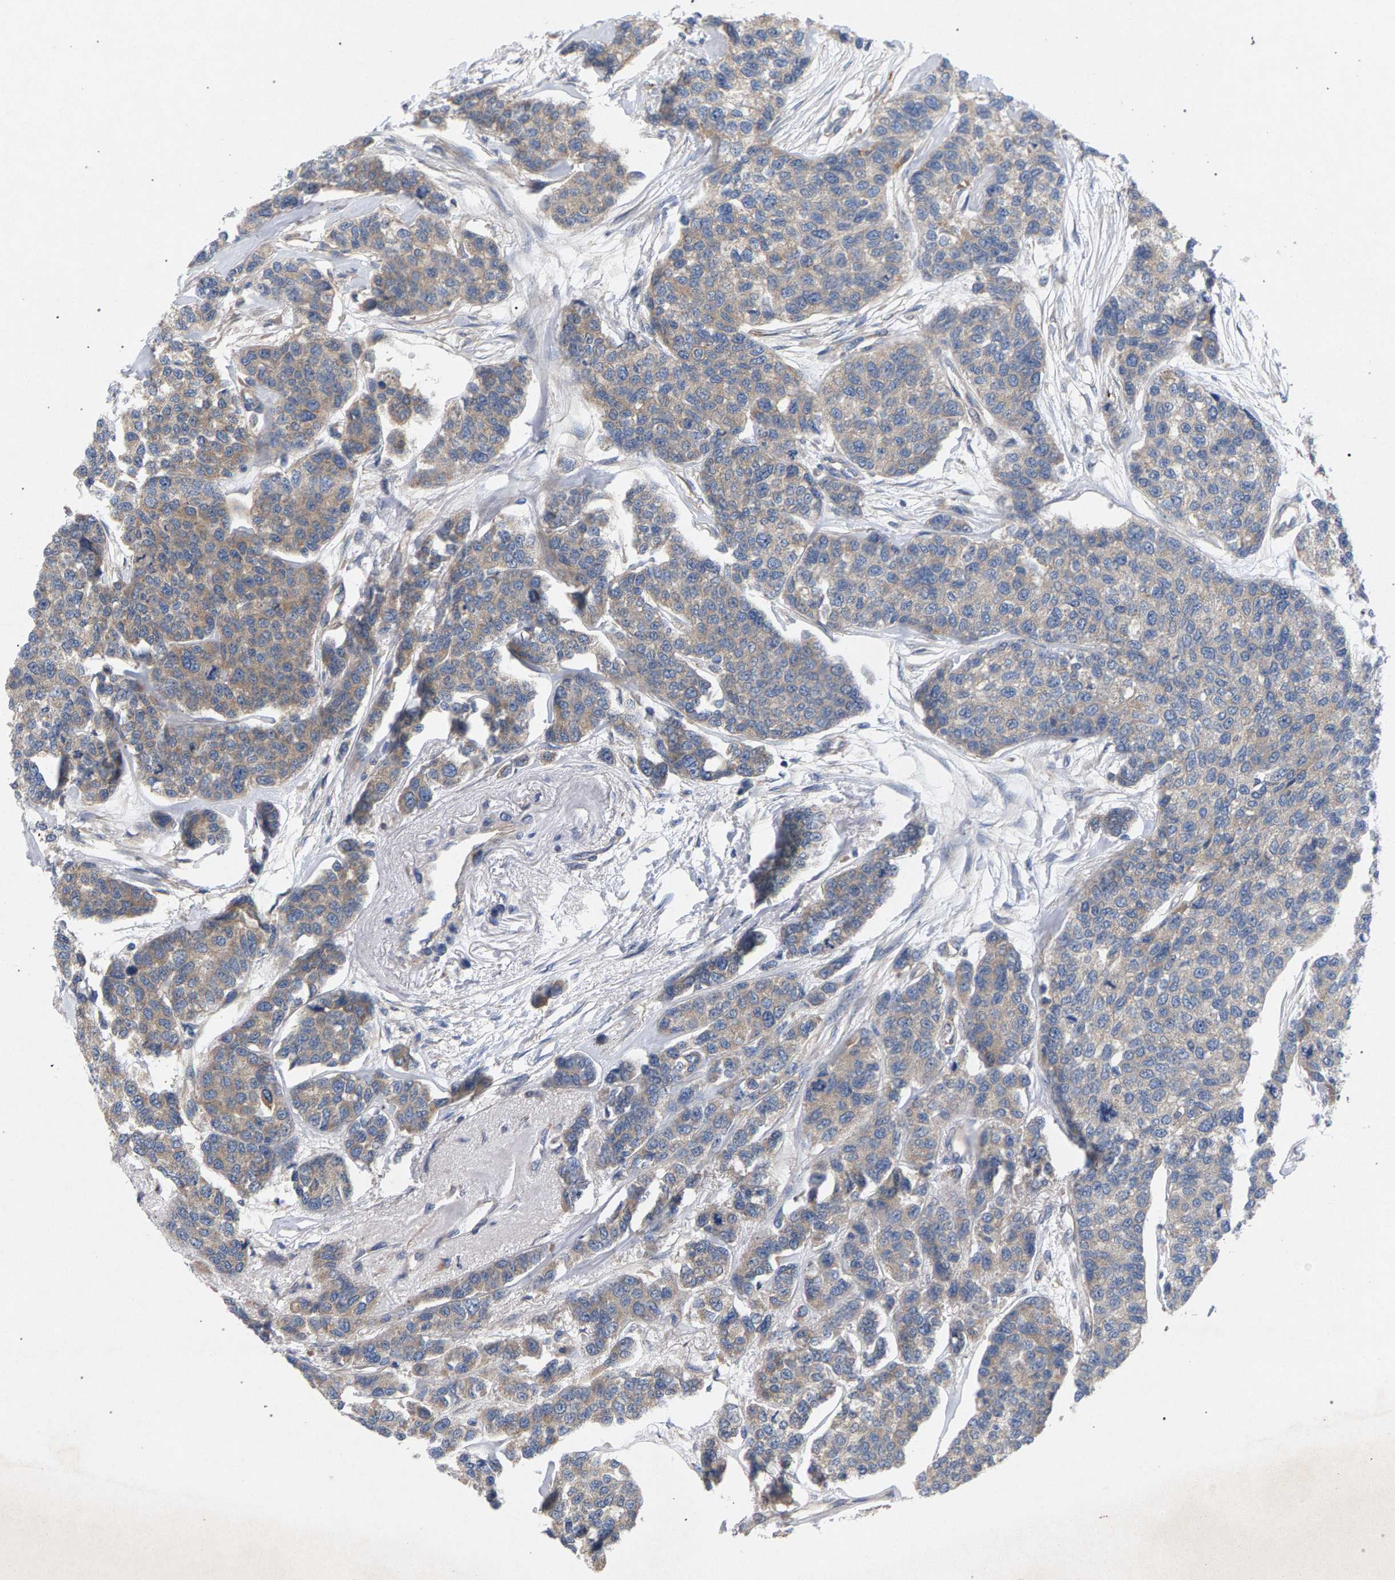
{"staining": {"intensity": "weak", "quantity": "<25%", "location": "cytoplasmic/membranous"}, "tissue": "breast cancer", "cell_type": "Tumor cells", "image_type": "cancer", "snomed": [{"axis": "morphology", "description": "Duct carcinoma"}, {"axis": "topography", "description": "Breast"}], "caption": "IHC histopathology image of intraductal carcinoma (breast) stained for a protein (brown), which displays no staining in tumor cells.", "gene": "MAMDC2", "patient": {"sex": "female", "age": 51}}